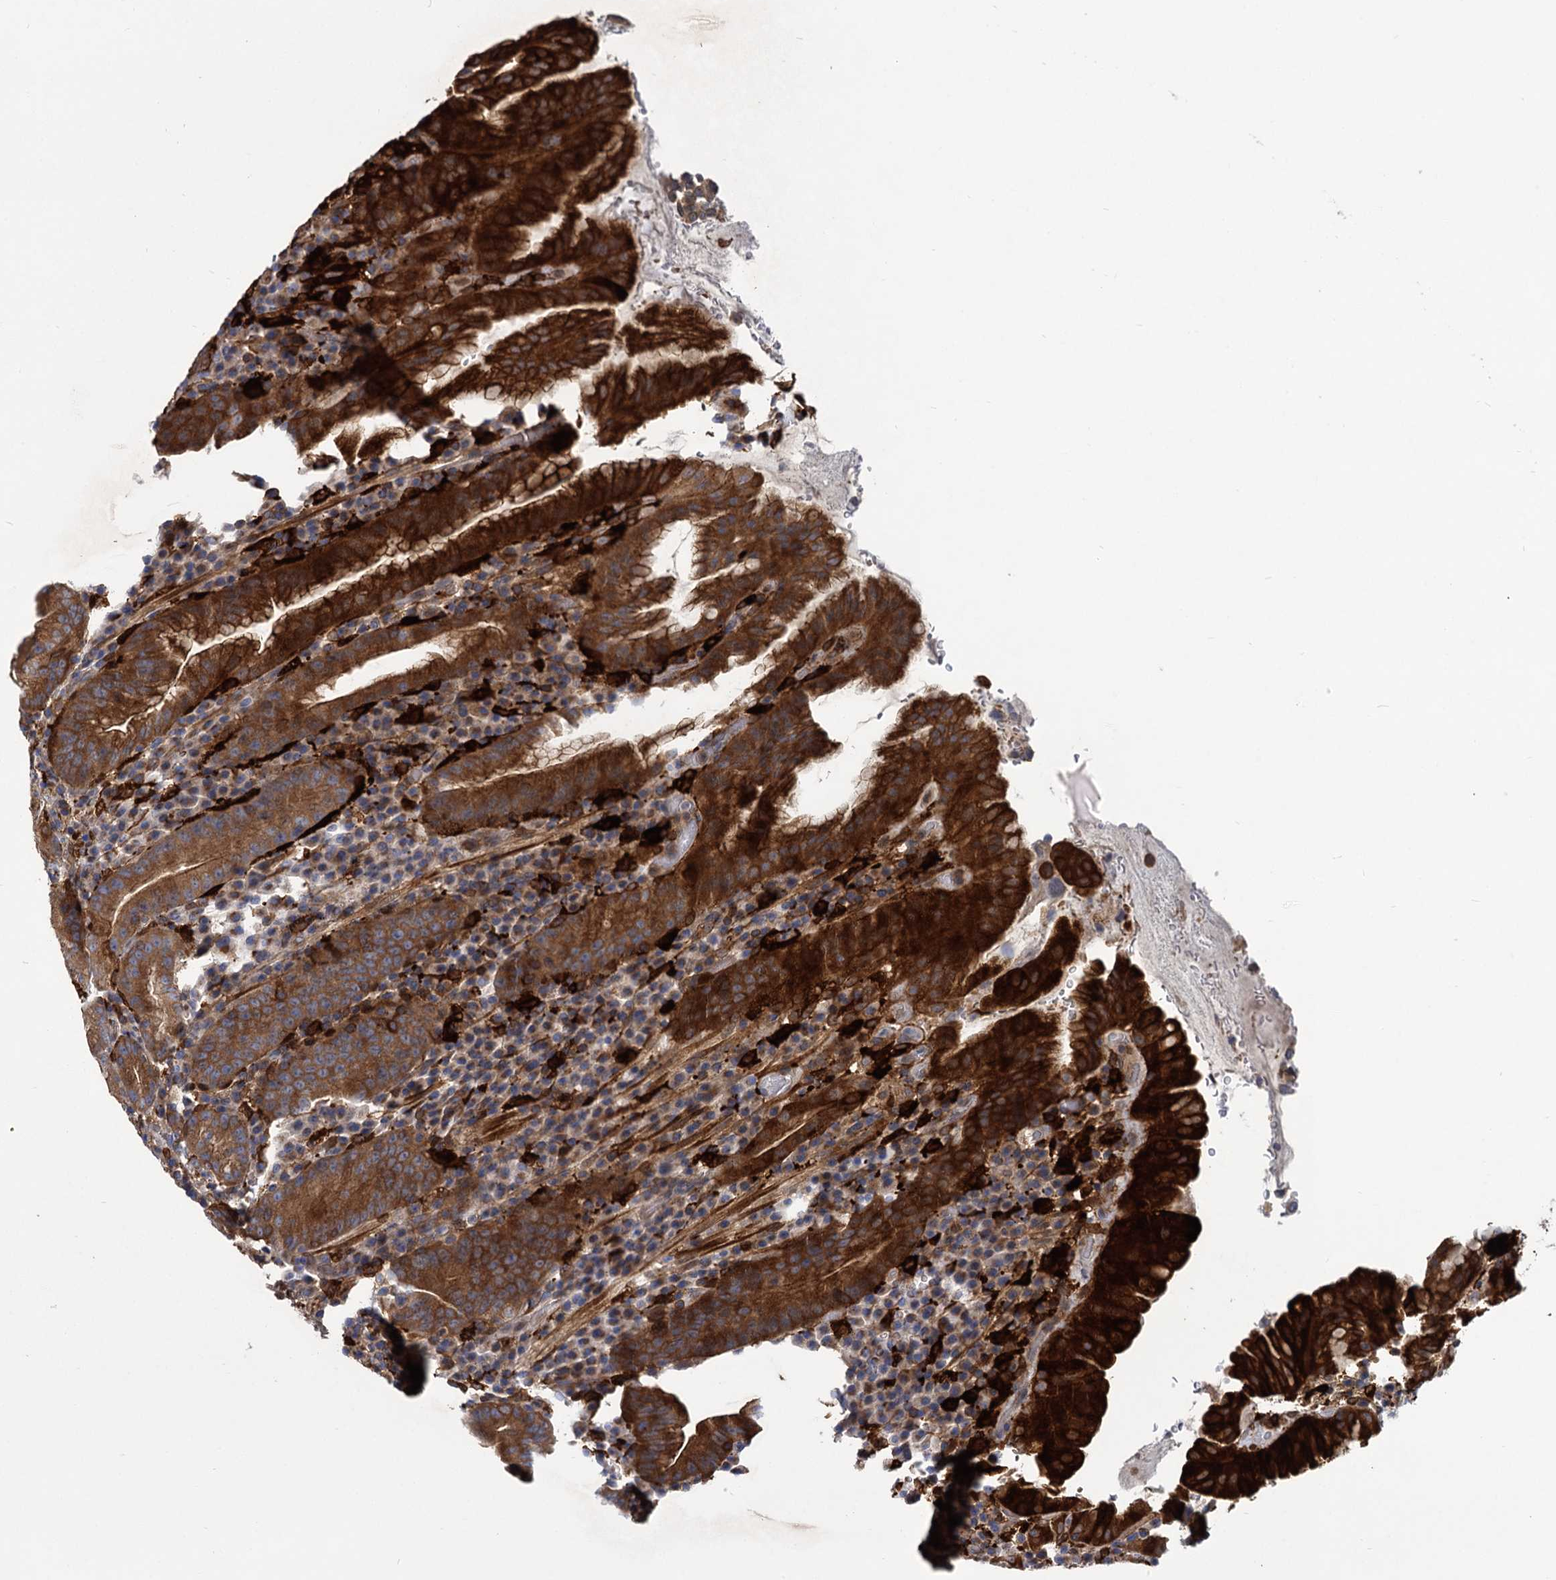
{"staining": {"intensity": "moderate", "quantity": ">75%", "location": "cytoplasmic/membranous"}, "tissue": "stomach", "cell_type": "Glandular cells", "image_type": "normal", "snomed": [{"axis": "morphology", "description": "Normal tissue, NOS"}, {"axis": "morphology", "description": "Inflammation, NOS"}, {"axis": "topography", "description": "Stomach"}], "caption": "Immunohistochemical staining of benign stomach demonstrates >75% levels of moderate cytoplasmic/membranous protein staining in about >75% of glandular cells. The protein is shown in brown color, while the nuclei are stained blue.", "gene": "GCLC", "patient": {"sex": "male", "age": 79}}